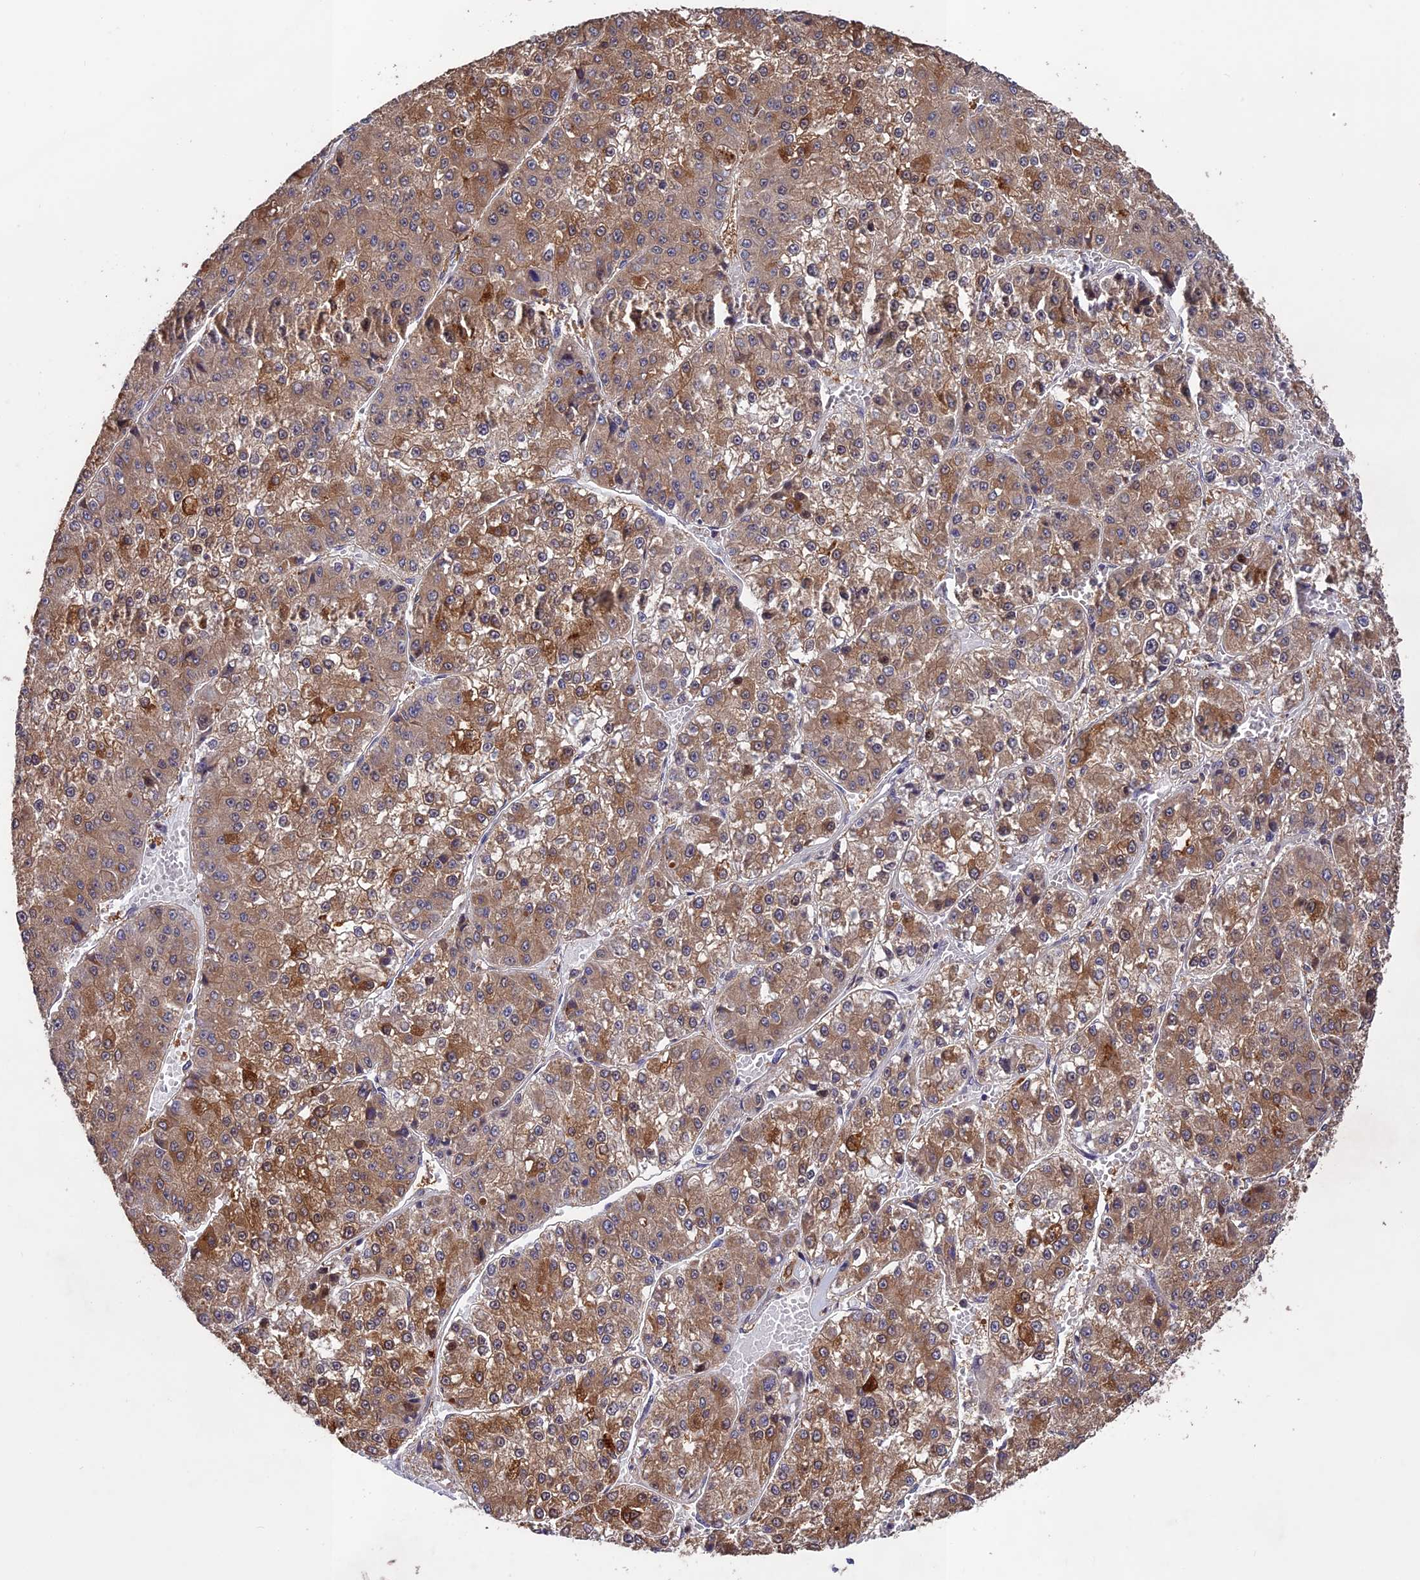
{"staining": {"intensity": "moderate", "quantity": ">75%", "location": "cytoplasmic/membranous"}, "tissue": "liver cancer", "cell_type": "Tumor cells", "image_type": "cancer", "snomed": [{"axis": "morphology", "description": "Carcinoma, Hepatocellular, NOS"}, {"axis": "topography", "description": "Liver"}], "caption": "Approximately >75% of tumor cells in hepatocellular carcinoma (liver) show moderate cytoplasmic/membranous protein positivity as visualized by brown immunohistochemical staining.", "gene": "MAST2", "patient": {"sex": "female", "age": 73}}